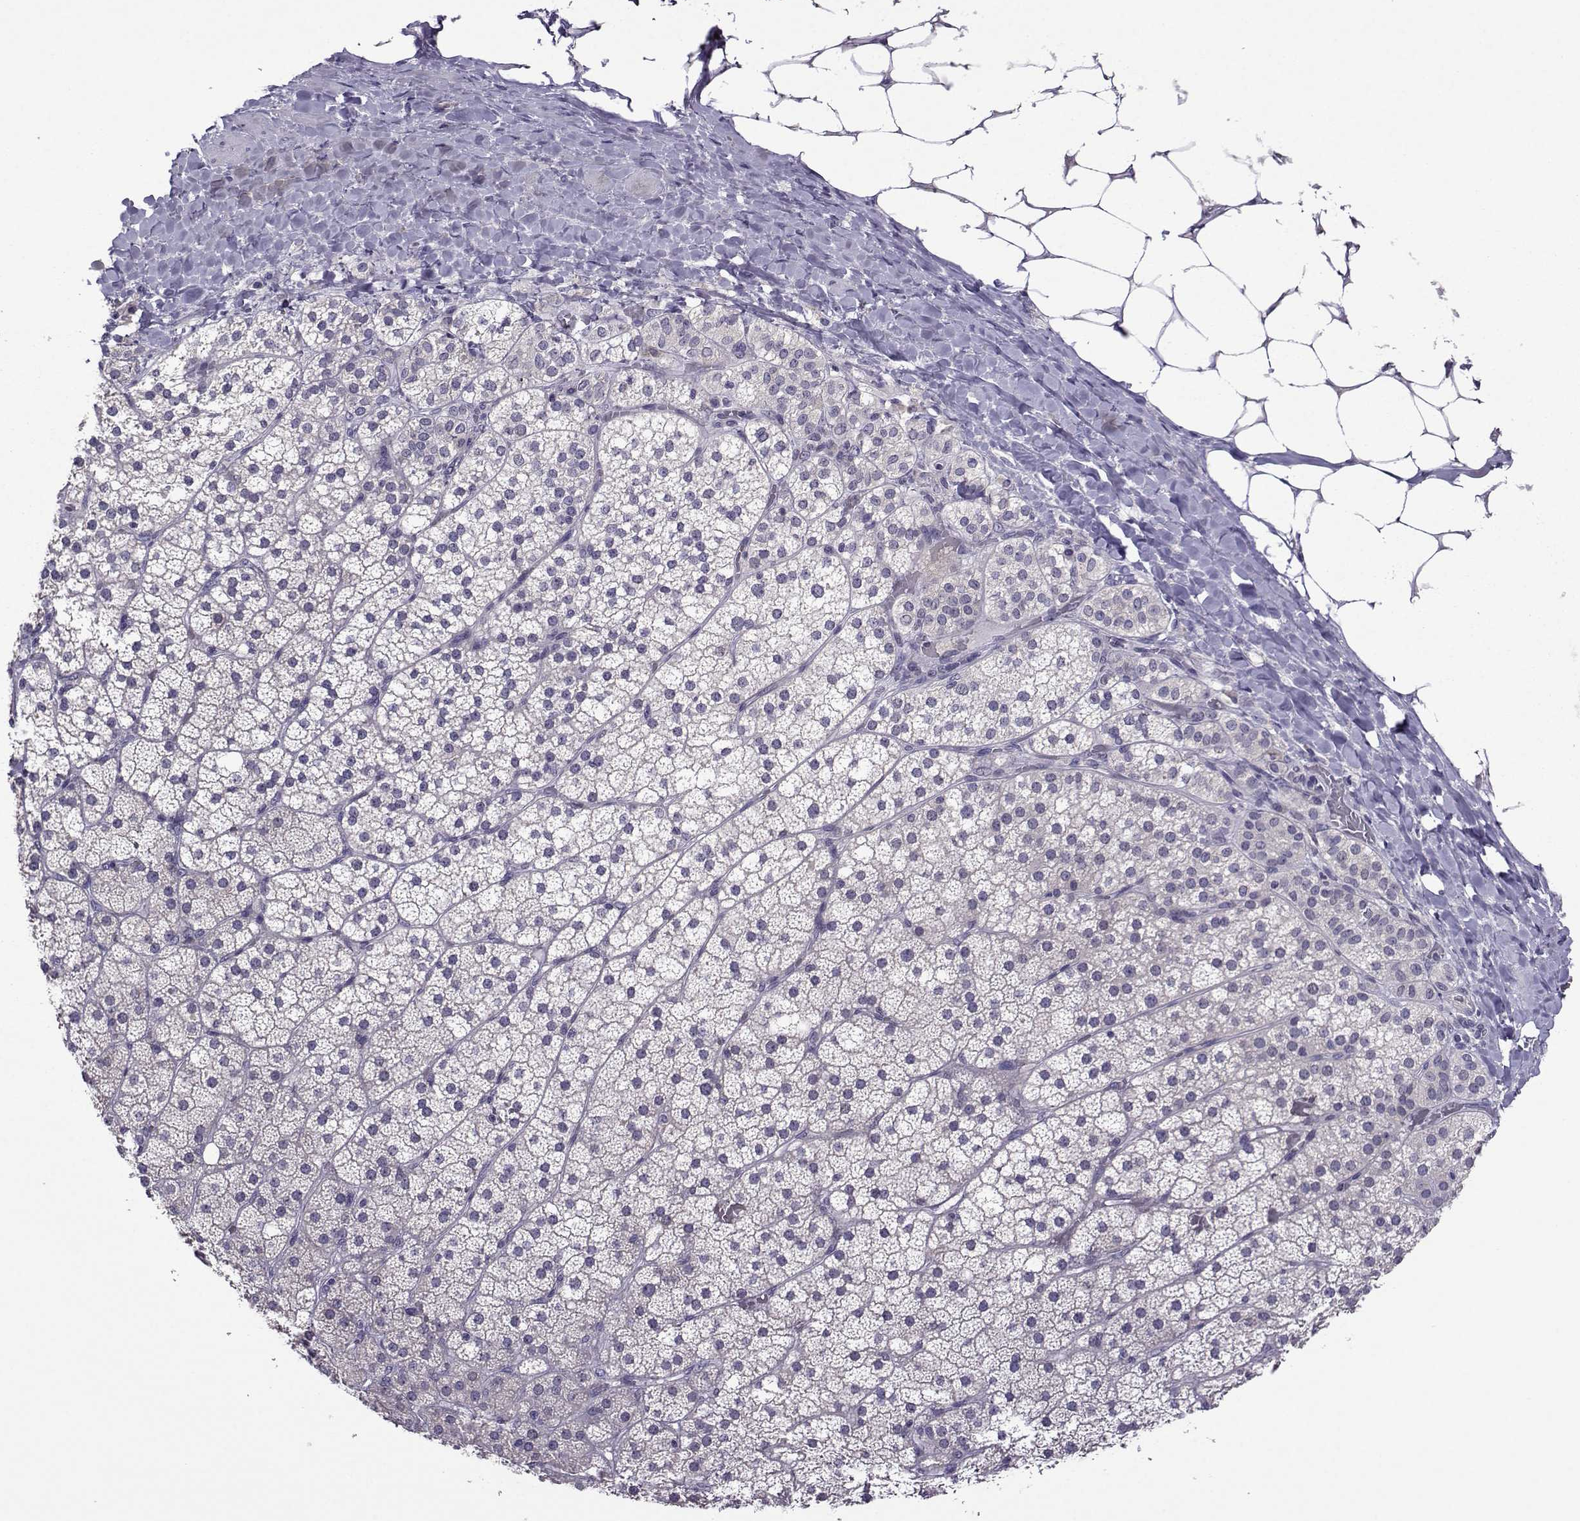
{"staining": {"intensity": "negative", "quantity": "none", "location": "none"}, "tissue": "adrenal gland", "cell_type": "Glandular cells", "image_type": "normal", "snomed": [{"axis": "morphology", "description": "Normal tissue, NOS"}, {"axis": "topography", "description": "Adrenal gland"}], "caption": "Photomicrograph shows no significant protein positivity in glandular cells of normal adrenal gland. (Stains: DAB IHC with hematoxylin counter stain, Microscopy: brightfield microscopy at high magnification).", "gene": "DDX20", "patient": {"sex": "male", "age": 53}}